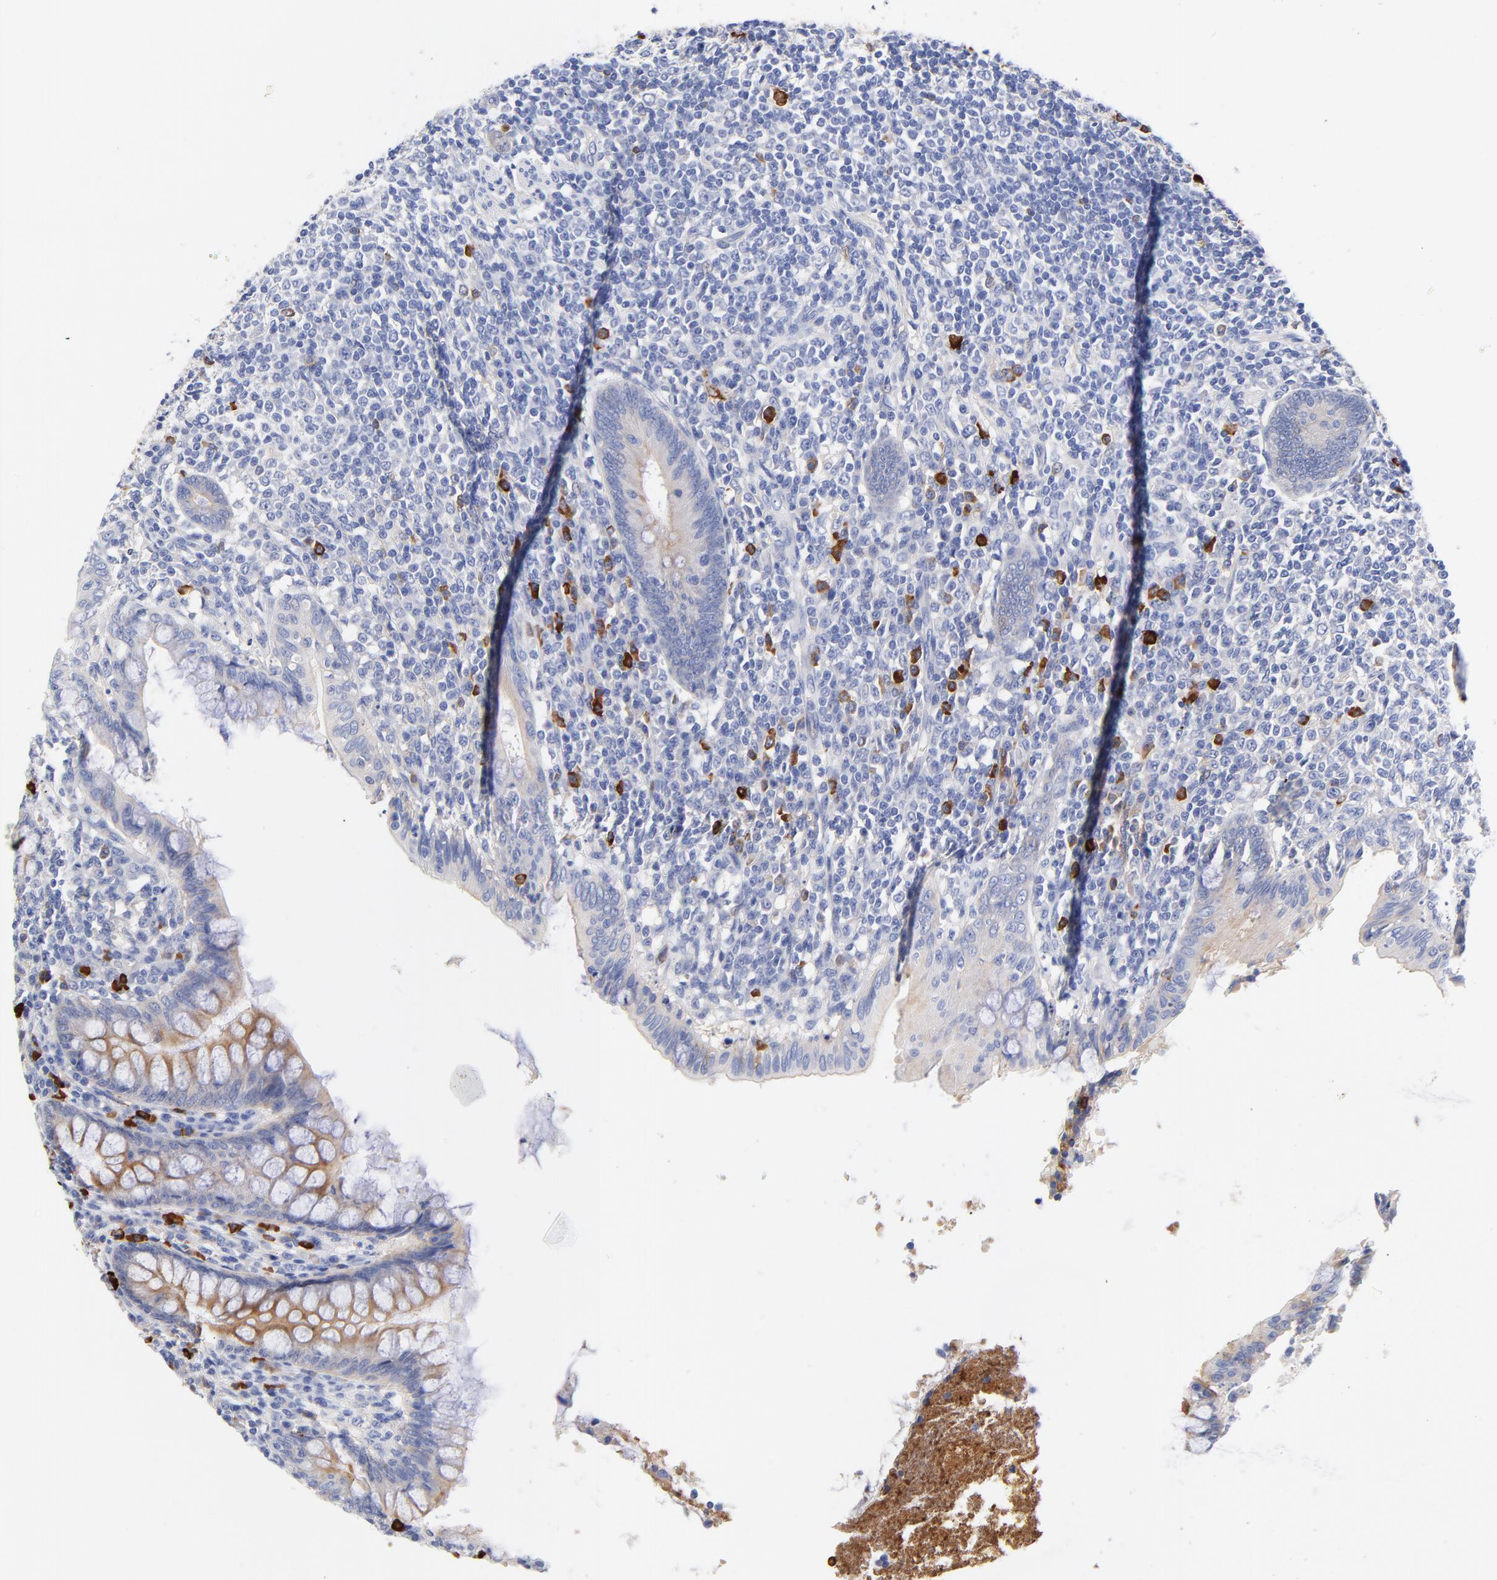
{"staining": {"intensity": "moderate", "quantity": "<25%", "location": "cytoplasmic/membranous"}, "tissue": "appendix", "cell_type": "Glandular cells", "image_type": "normal", "snomed": [{"axis": "morphology", "description": "Normal tissue, NOS"}, {"axis": "topography", "description": "Appendix"}], "caption": "Immunohistochemistry (IHC) of unremarkable human appendix displays low levels of moderate cytoplasmic/membranous positivity in about <25% of glandular cells. (IHC, brightfield microscopy, high magnification).", "gene": "IGLV3", "patient": {"sex": "female", "age": 66}}